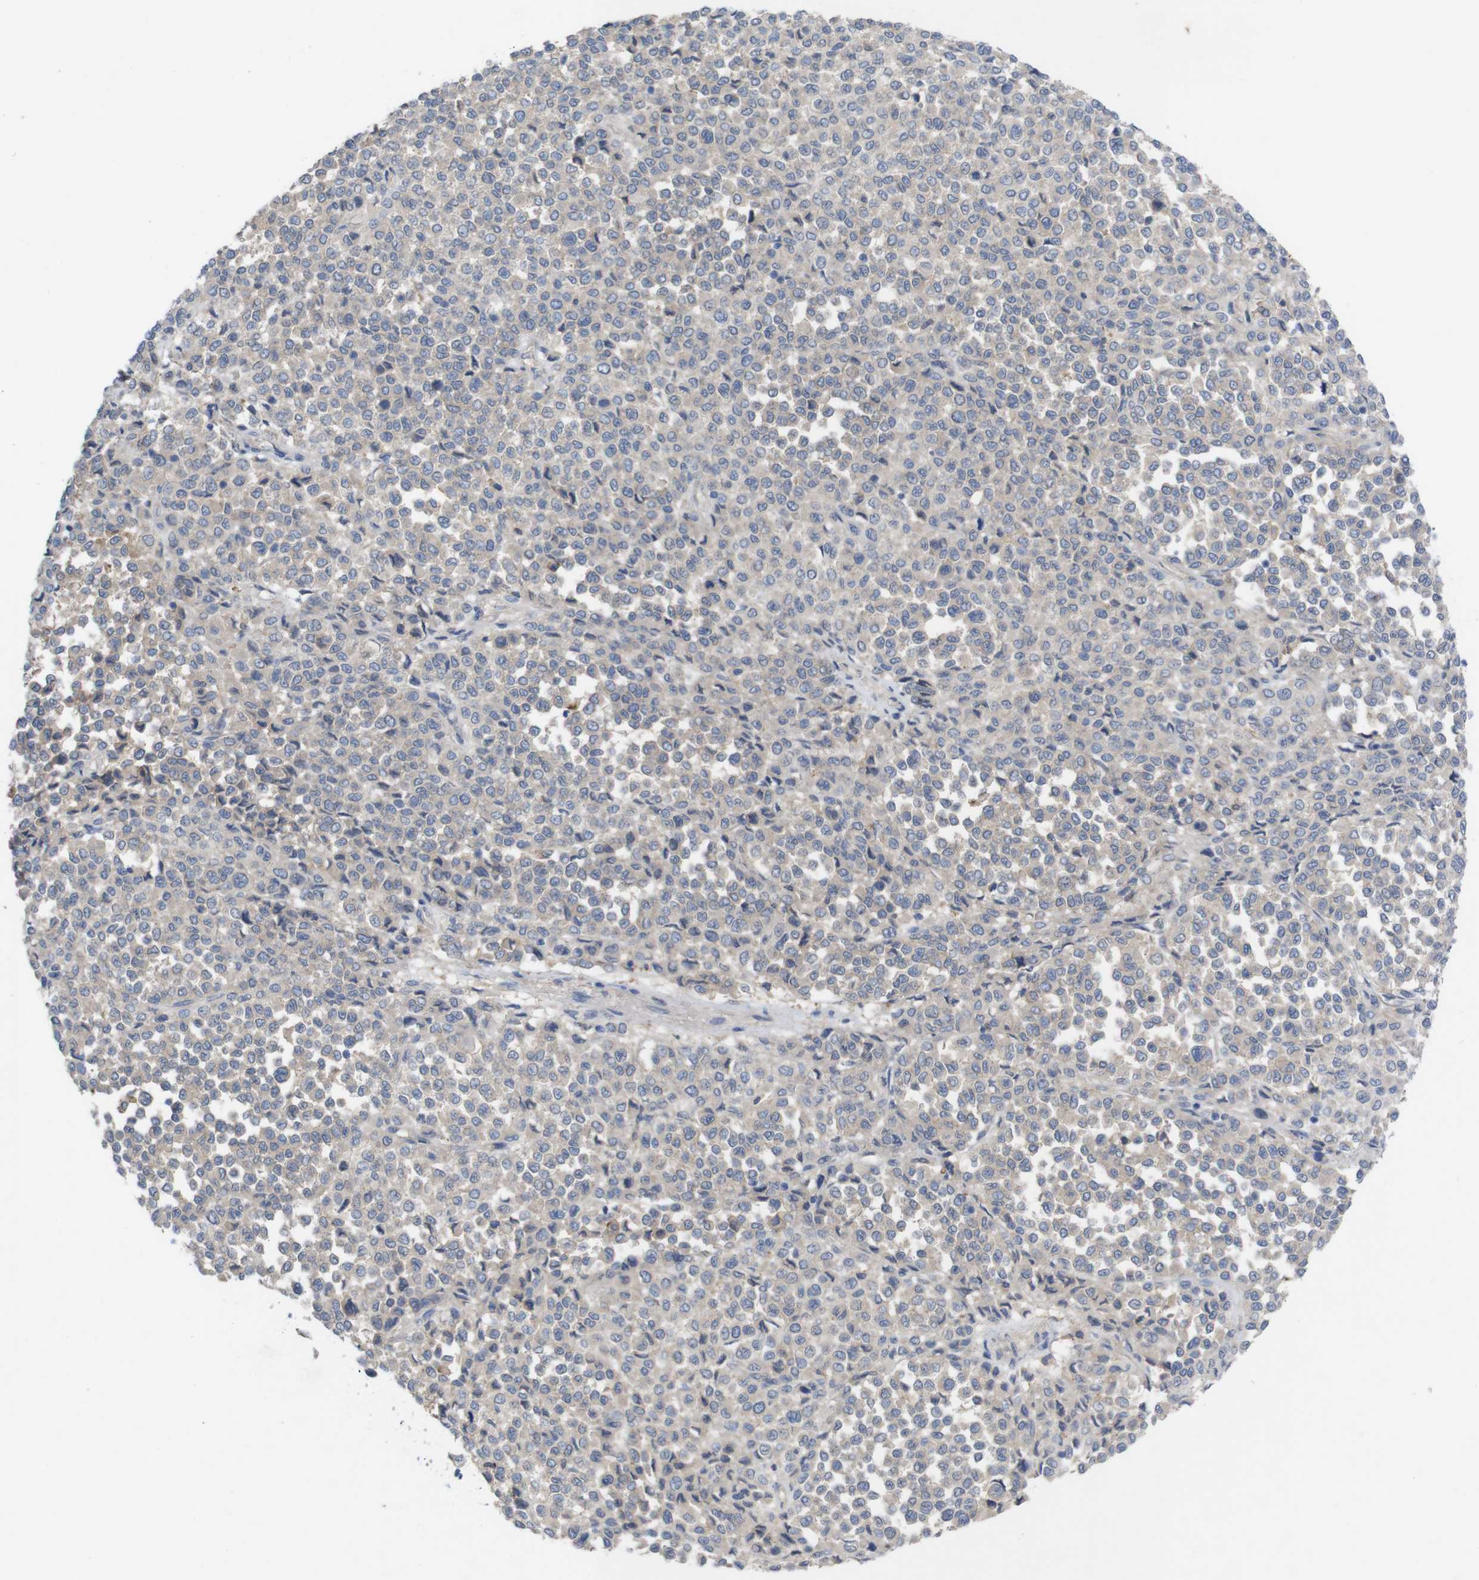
{"staining": {"intensity": "negative", "quantity": "none", "location": "none"}, "tissue": "melanoma", "cell_type": "Tumor cells", "image_type": "cancer", "snomed": [{"axis": "morphology", "description": "Malignant melanoma, Metastatic site"}, {"axis": "topography", "description": "Pancreas"}], "caption": "Immunohistochemical staining of human melanoma demonstrates no significant staining in tumor cells.", "gene": "KIDINS220", "patient": {"sex": "female", "age": 30}}